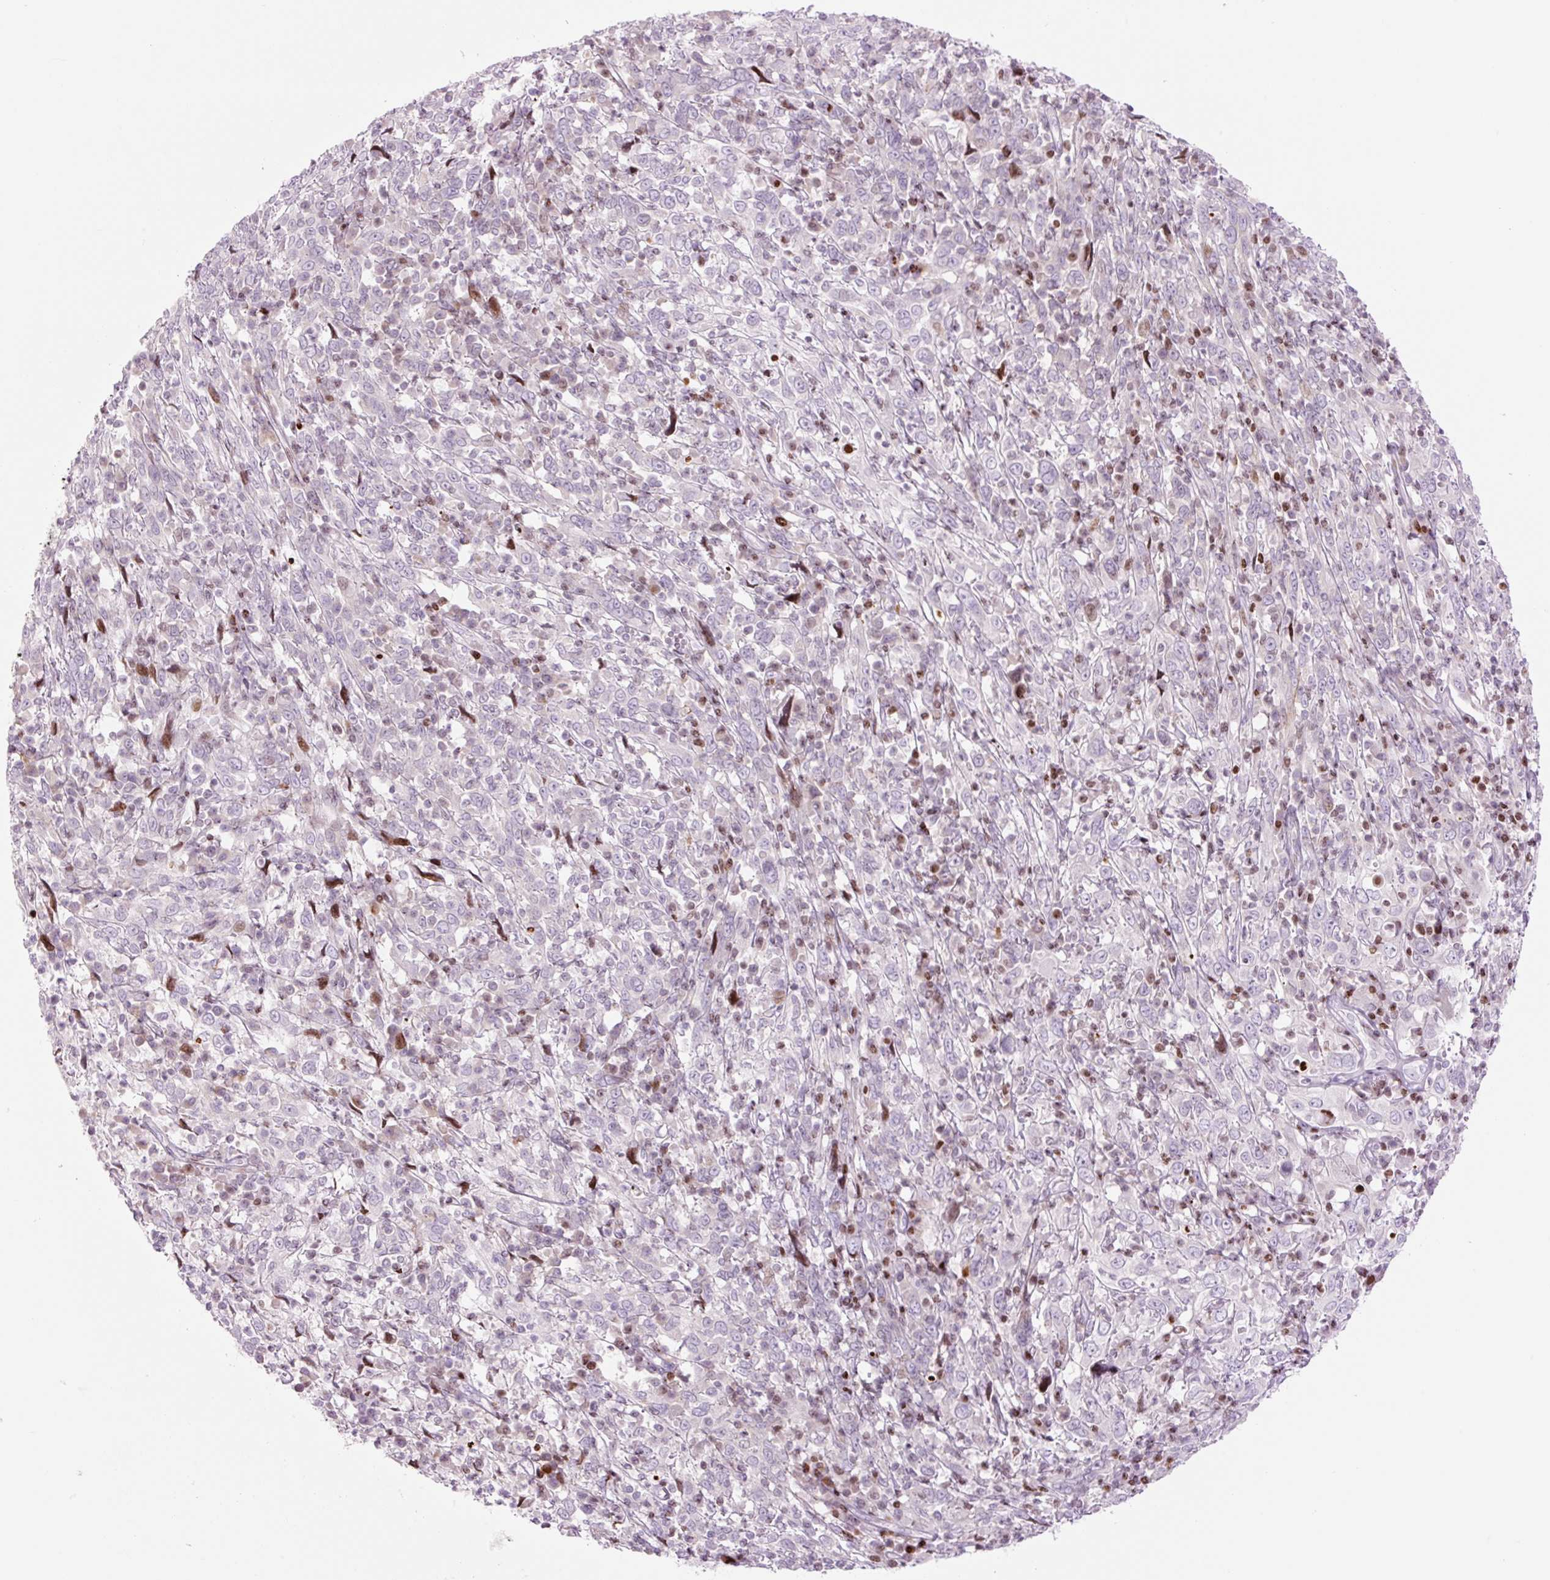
{"staining": {"intensity": "negative", "quantity": "none", "location": "none"}, "tissue": "cervical cancer", "cell_type": "Tumor cells", "image_type": "cancer", "snomed": [{"axis": "morphology", "description": "Squamous cell carcinoma, NOS"}, {"axis": "topography", "description": "Cervix"}], "caption": "Cervical squamous cell carcinoma was stained to show a protein in brown. There is no significant staining in tumor cells.", "gene": "TMEM177", "patient": {"sex": "female", "age": 46}}